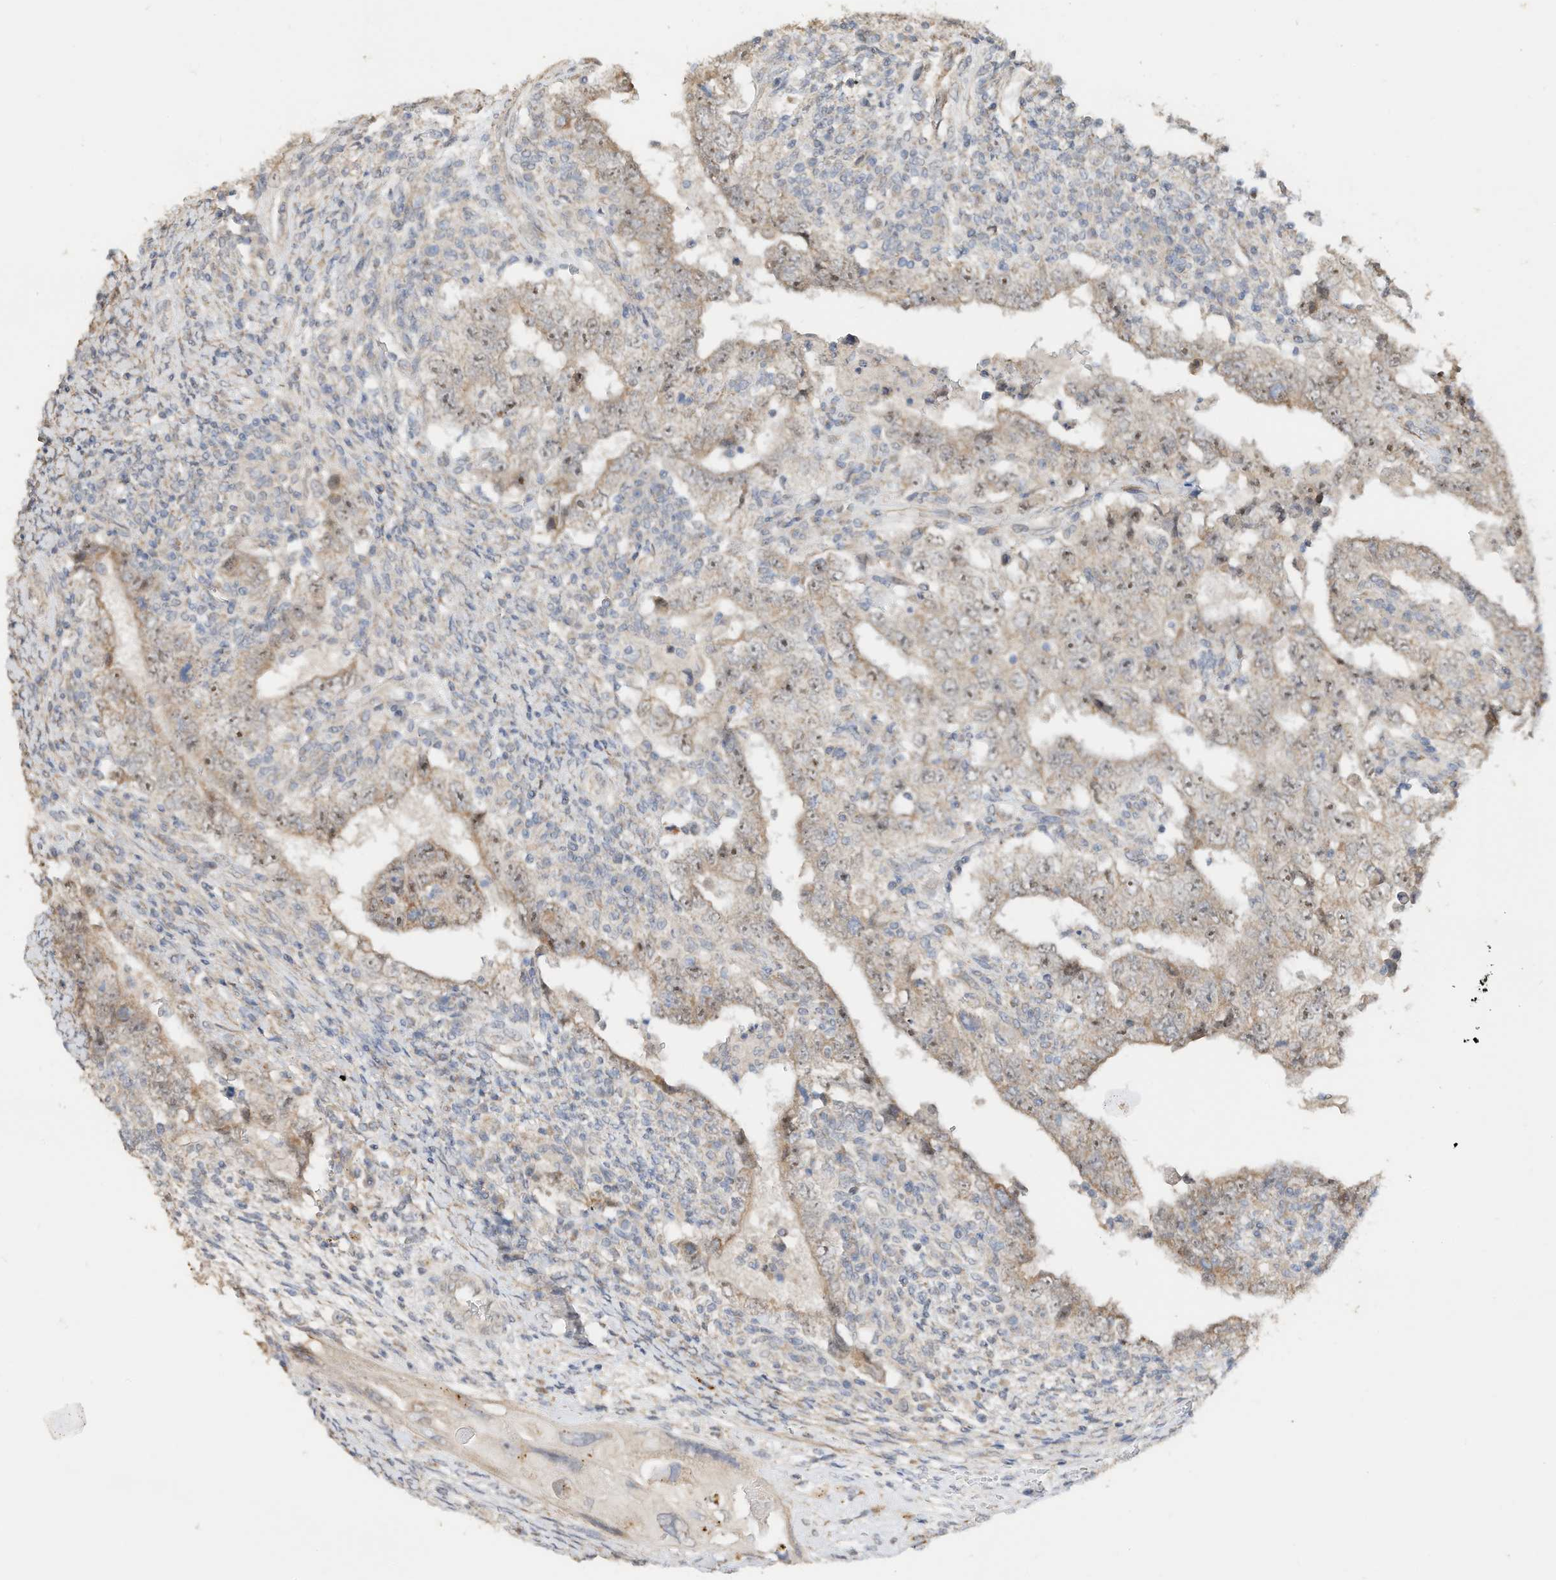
{"staining": {"intensity": "weak", "quantity": "<25%", "location": "cytoplasmic/membranous,nuclear"}, "tissue": "testis cancer", "cell_type": "Tumor cells", "image_type": "cancer", "snomed": [{"axis": "morphology", "description": "Carcinoma, Embryonal, NOS"}, {"axis": "topography", "description": "Testis"}], "caption": "Immunohistochemistry (IHC) of human testis cancer reveals no expression in tumor cells. (Brightfield microscopy of DAB immunohistochemistry at high magnification).", "gene": "CAGE1", "patient": {"sex": "male", "age": 26}}